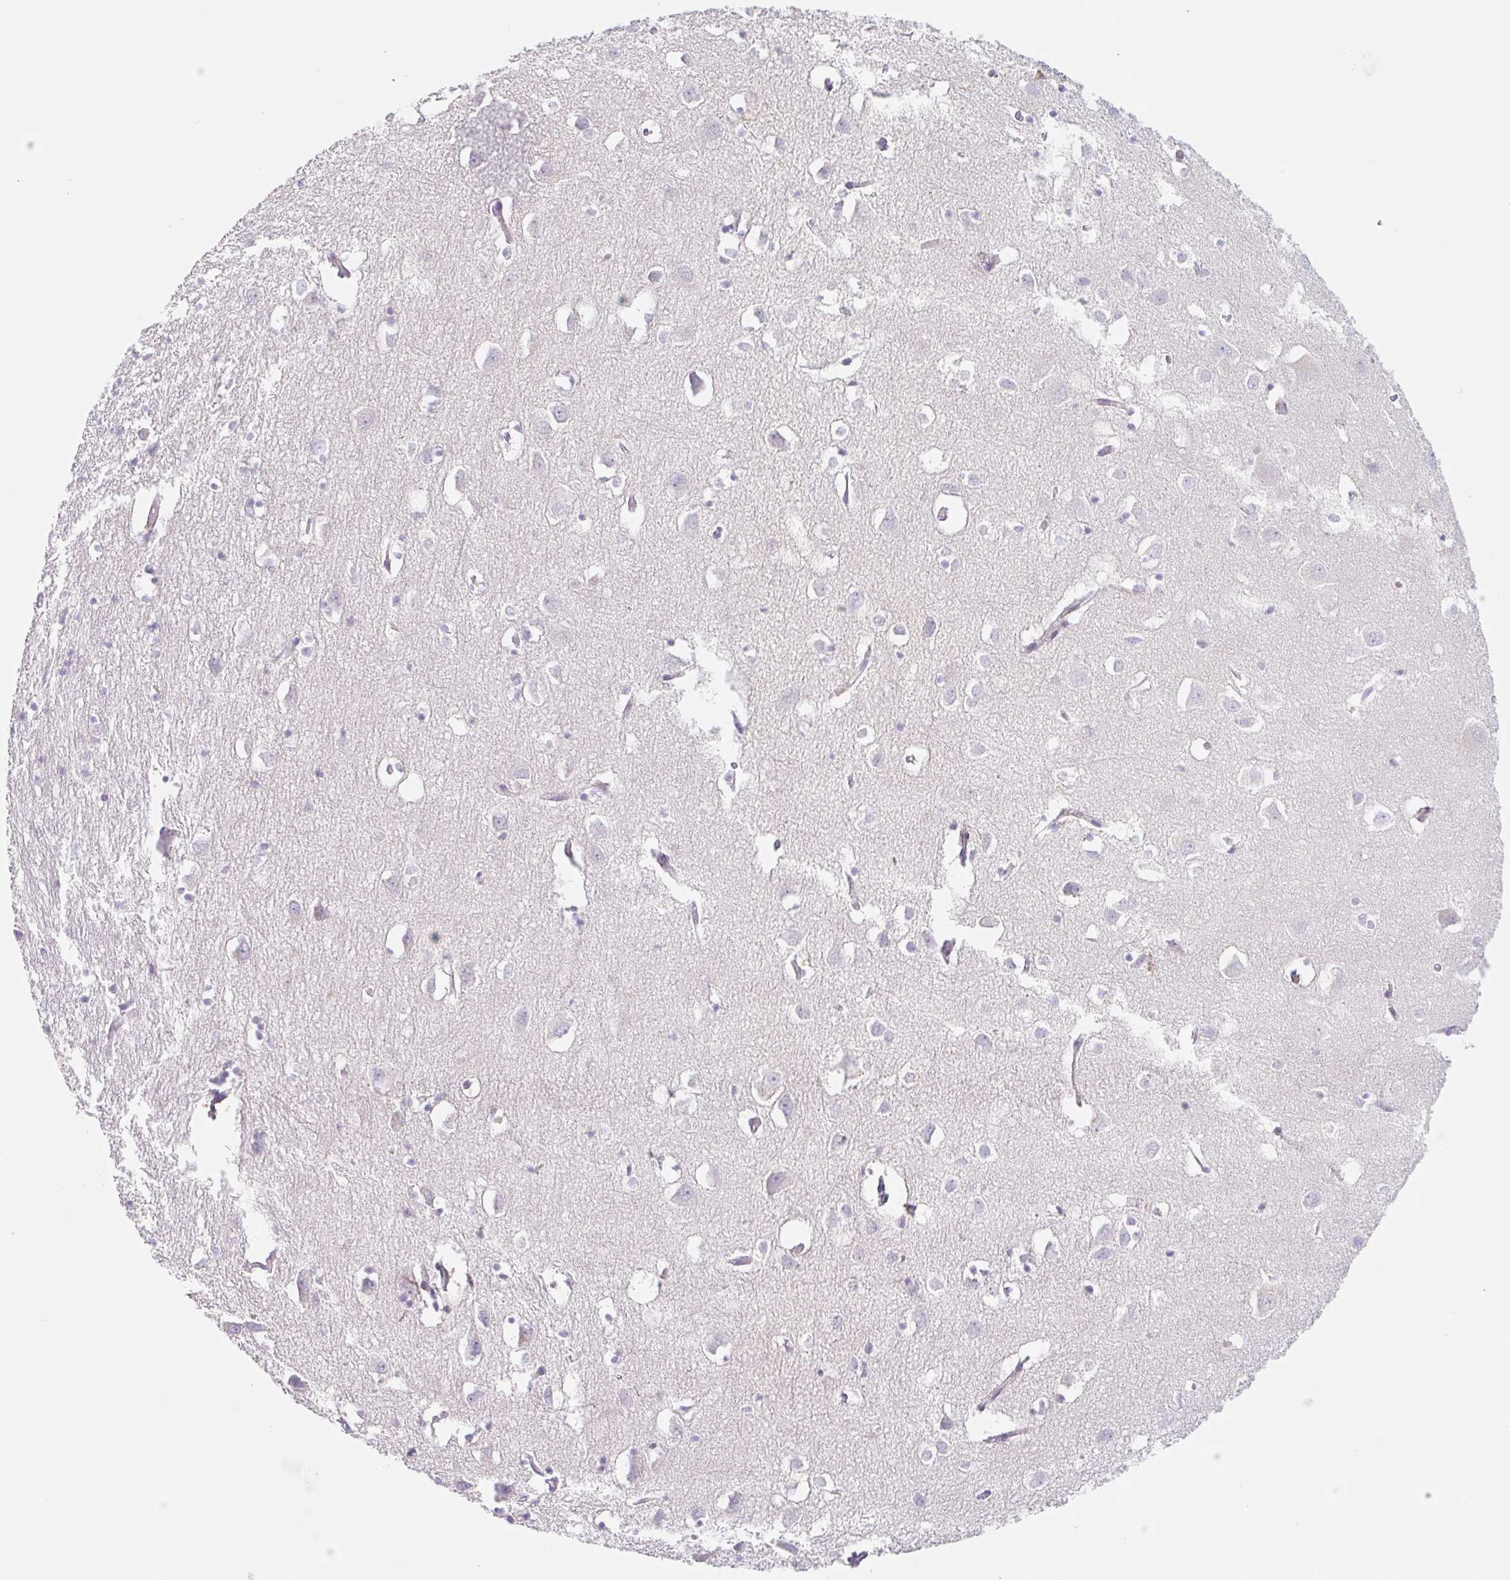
{"staining": {"intensity": "negative", "quantity": "none", "location": "none"}, "tissue": "cerebral cortex", "cell_type": "Endothelial cells", "image_type": "normal", "snomed": [{"axis": "morphology", "description": "Normal tissue, NOS"}, {"axis": "topography", "description": "Cerebral cortex"}], "caption": "This is an IHC image of normal human cerebral cortex. There is no staining in endothelial cells.", "gene": "LYVE1", "patient": {"sex": "male", "age": 70}}